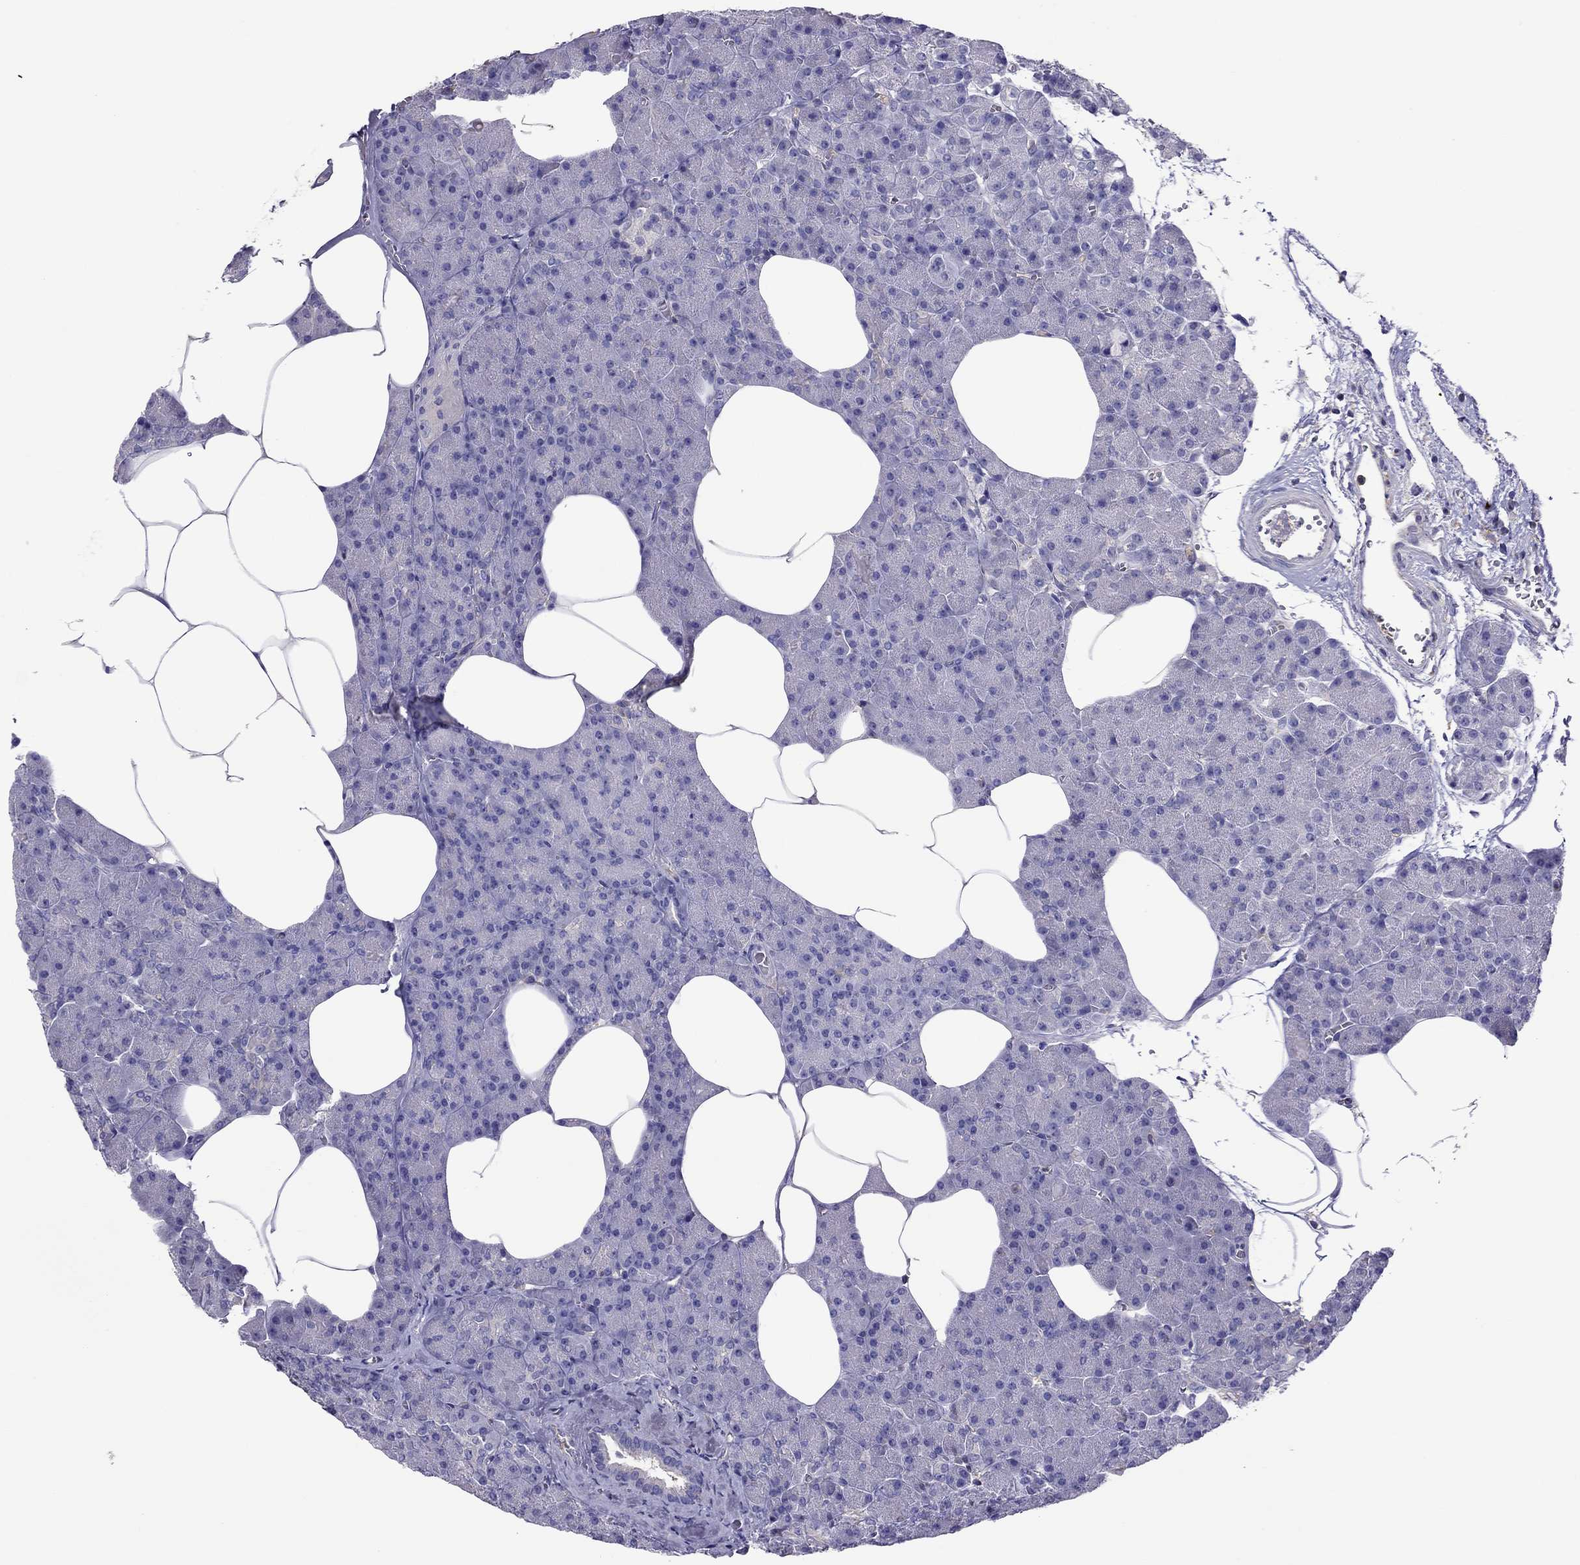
{"staining": {"intensity": "negative", "quantity": "none", "location": "none"}, "tissue": "pancreas", "cell_type": "Exocrine glandular cells", "image_type": "normal", "snomed": [{"axis": "morphology", "description": "Normal tissue, NOS"}, {"axis": "topography", "description": "Pancreas"}], "caption": "High power microscopy photomicrograph of an immunohistochemistry micrograph of normal pancreas, revealing no significant expression in exocrine glandular cells. Brightfield microscopy of IHC stained with DAB (brown) and hematoxylin (blue), captured at high magnification.", "gene": "TEX22", "patient": {"sex": "female", "age": 45}}